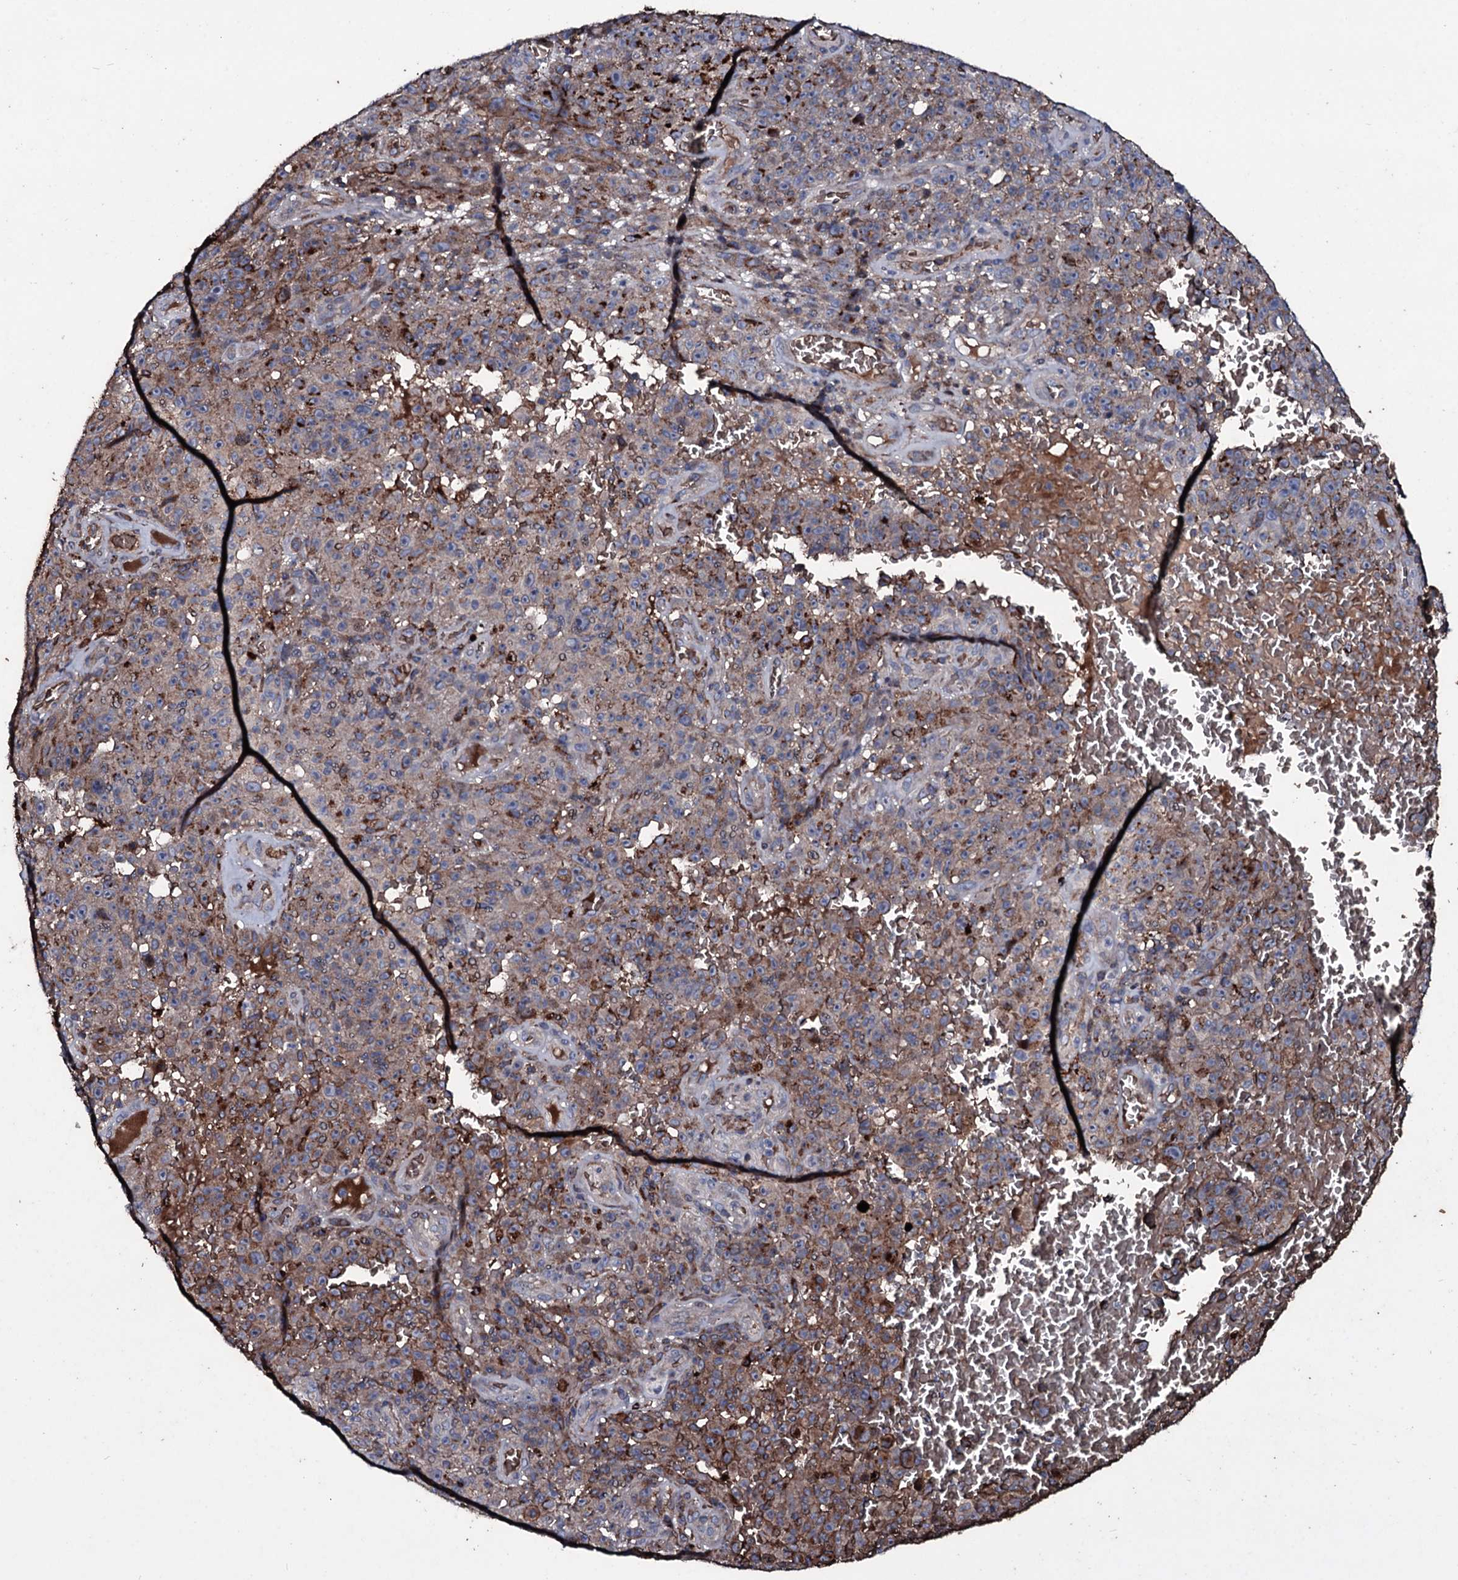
{"staining": {"intensity": "moderate", "quantity": "25%-75%", "location": "cytoplasmic/membranous"}, "tissue": "melanoma", "cell_type": "Tumor cells", "image_type": "cancer", "snomed": [{"axis": "morphology", "description": "Malignant melanoma, NOS"}, {"axis": "topography", "description": "Skin"}], "caption": "Protein staining of melanoma tissue demonstrates moderate cytoplasmic/membranous positivity in approximately 25%-75% of tumor cells.", "gene": "ZSWIM8", "patient": {"sex": "female", "age": 82}}